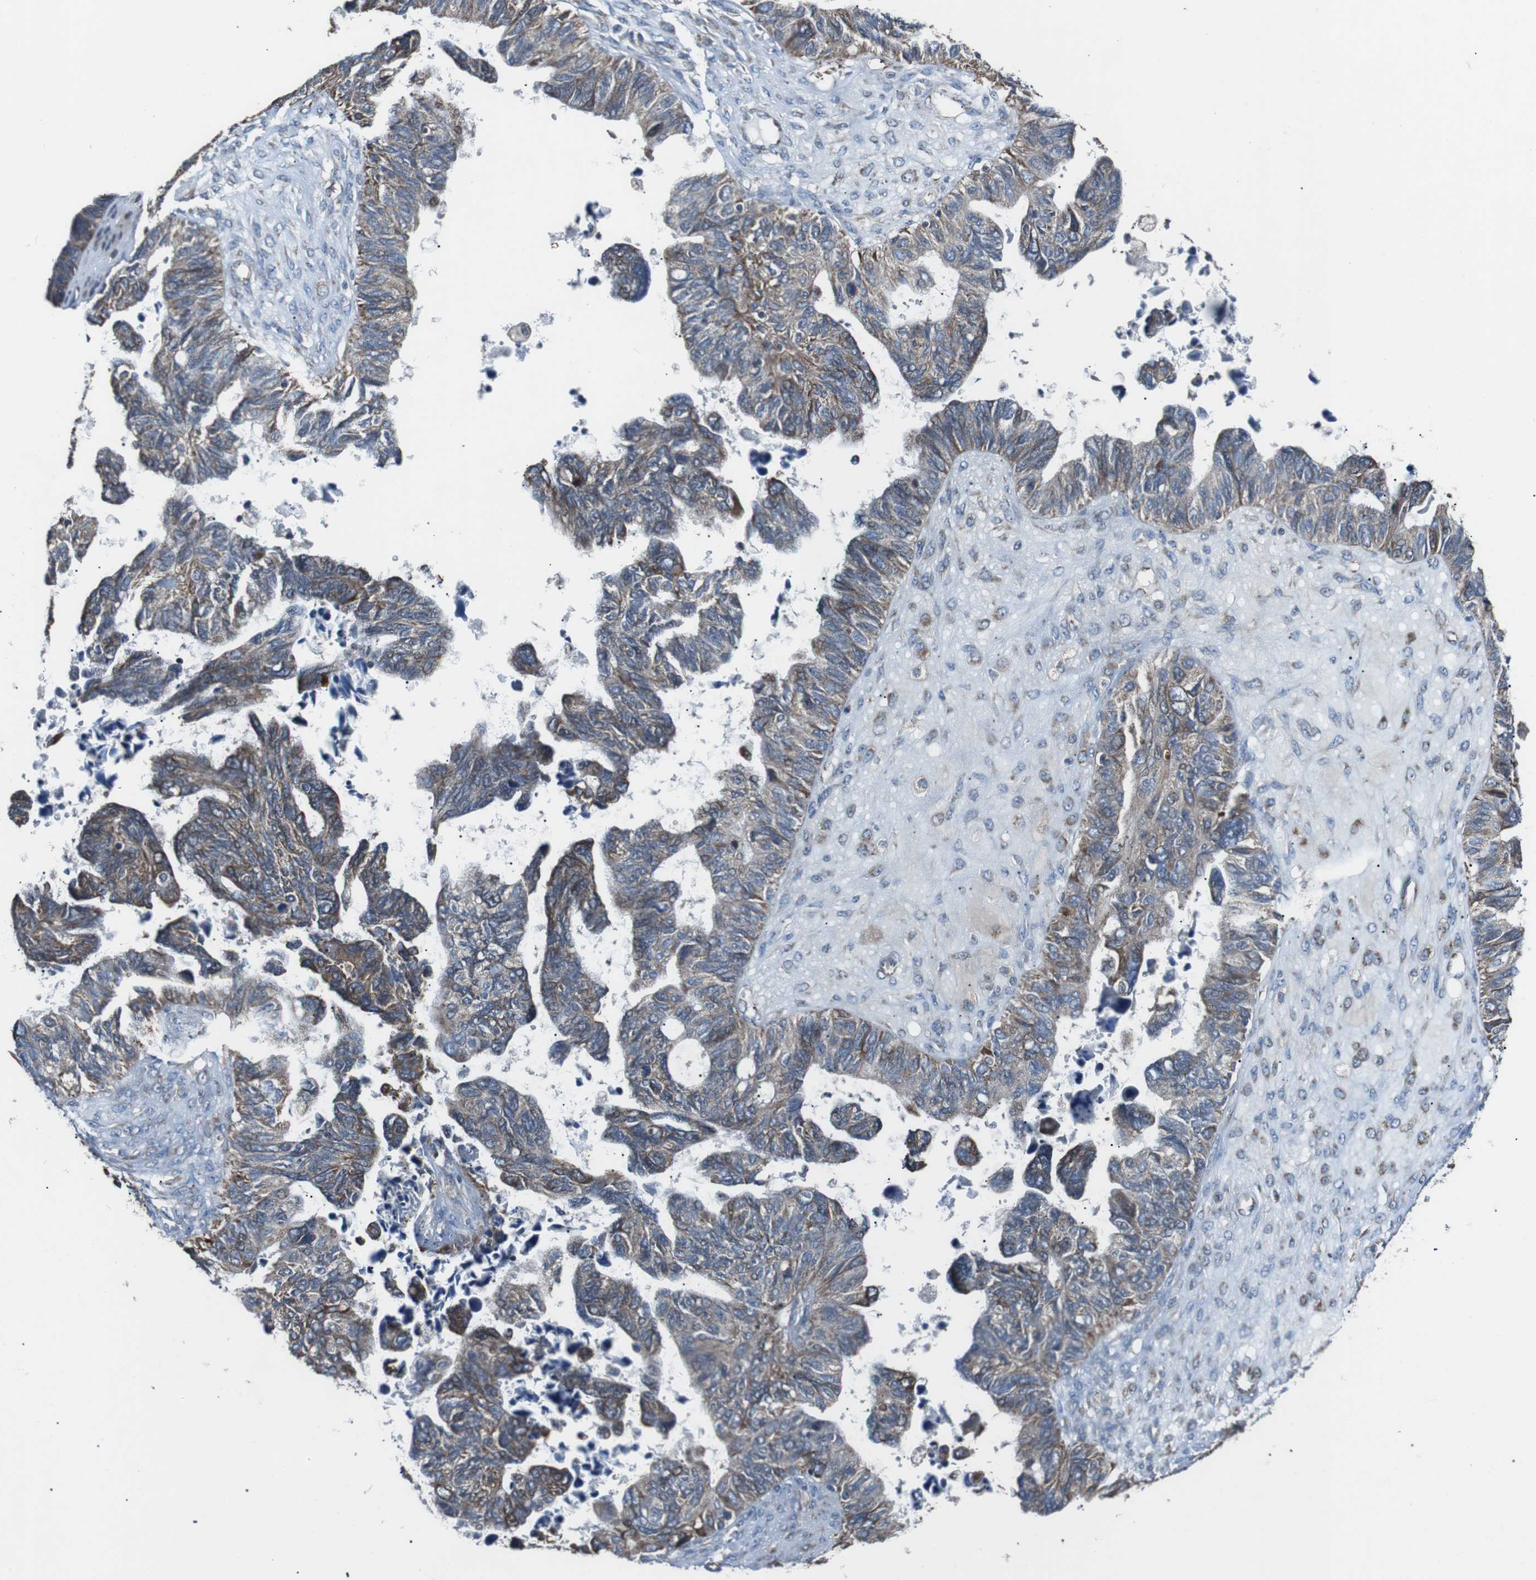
{"staining": {"intensity": "moderate", "quantity": "25%-75%", "location": "cytoplasmic/membranous"}, "tissue": "ovarian cancer", "cell_type": "Tumor cells", "image_type": "cancer", "snomed": [{"axis": "morphology", "description": "Cystadenocarcinoma, serous, NOS"}, {"axis": "topography", "description": "Ovary"}], "caption": "An image of ovarian cancer (serous cystadenocarcinoma) stained for a protein demonstrates moderate cytoplasmic/membranous brown staining in tumor cells. (DAB (3,3'-diaminobenzidine) IHC with brightfield microscopy, high magnification).", "gene": "CISD2", "patient": {"sex": "female", "age": 79}}